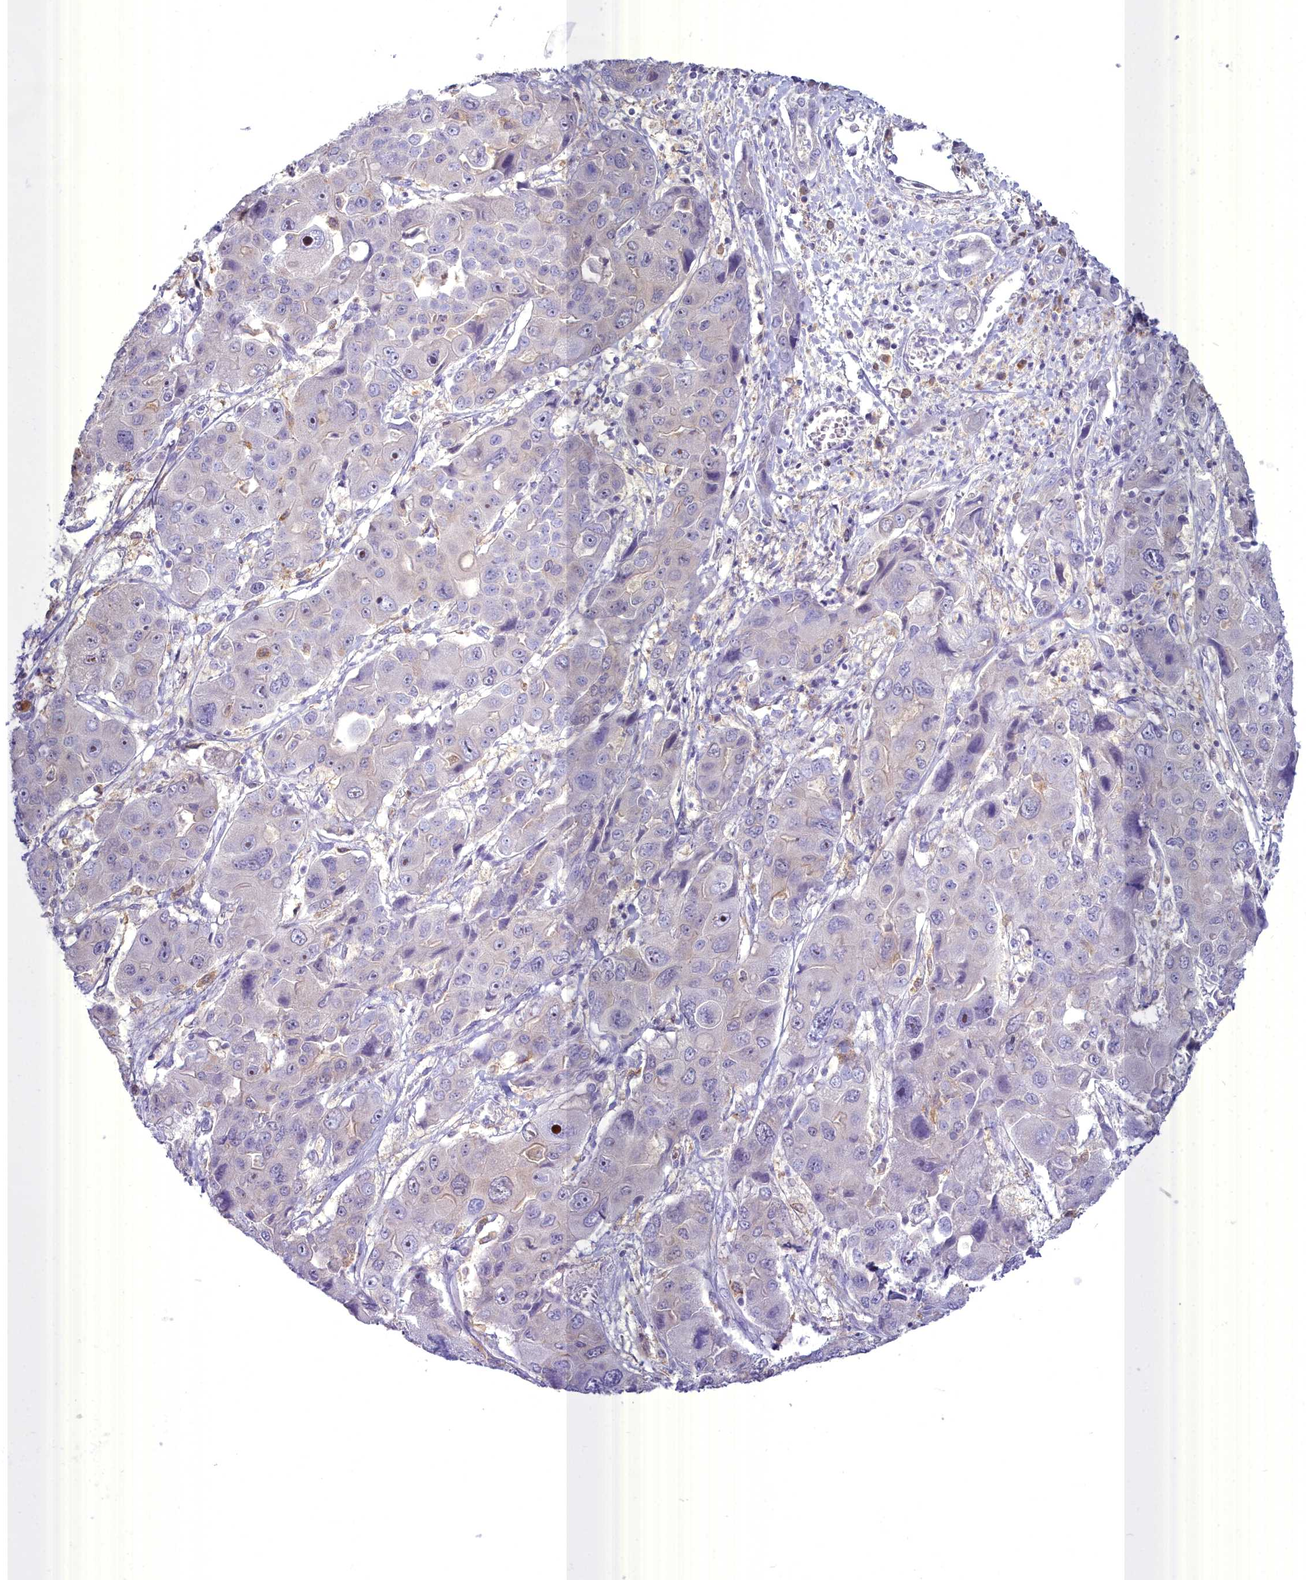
{"staining": {"intensity": "negative", "quantity": "none", "location": "none"}, "tissue": "liver cancer", "cell_type": "Tumor cells", "image_type": "cancer", "snomed": [{"axis": "morphology", "description": "Cholangiocarcinoma"}, {"axis": "topography", "description": "Liver"}], "caption": "Micrograph shows no protein expression in tumor cells of liver cancer (cholangiocarcinoma) tissue. Brightfield microscopy of immunohistochemistry (IHC) stained with DAB (3,3'-diaminobenzidine) (brown) and hematoxylin (blue), captured at high magnification.", "gene": "BLNK", "patient": {"sex": "male", "age": 67}}